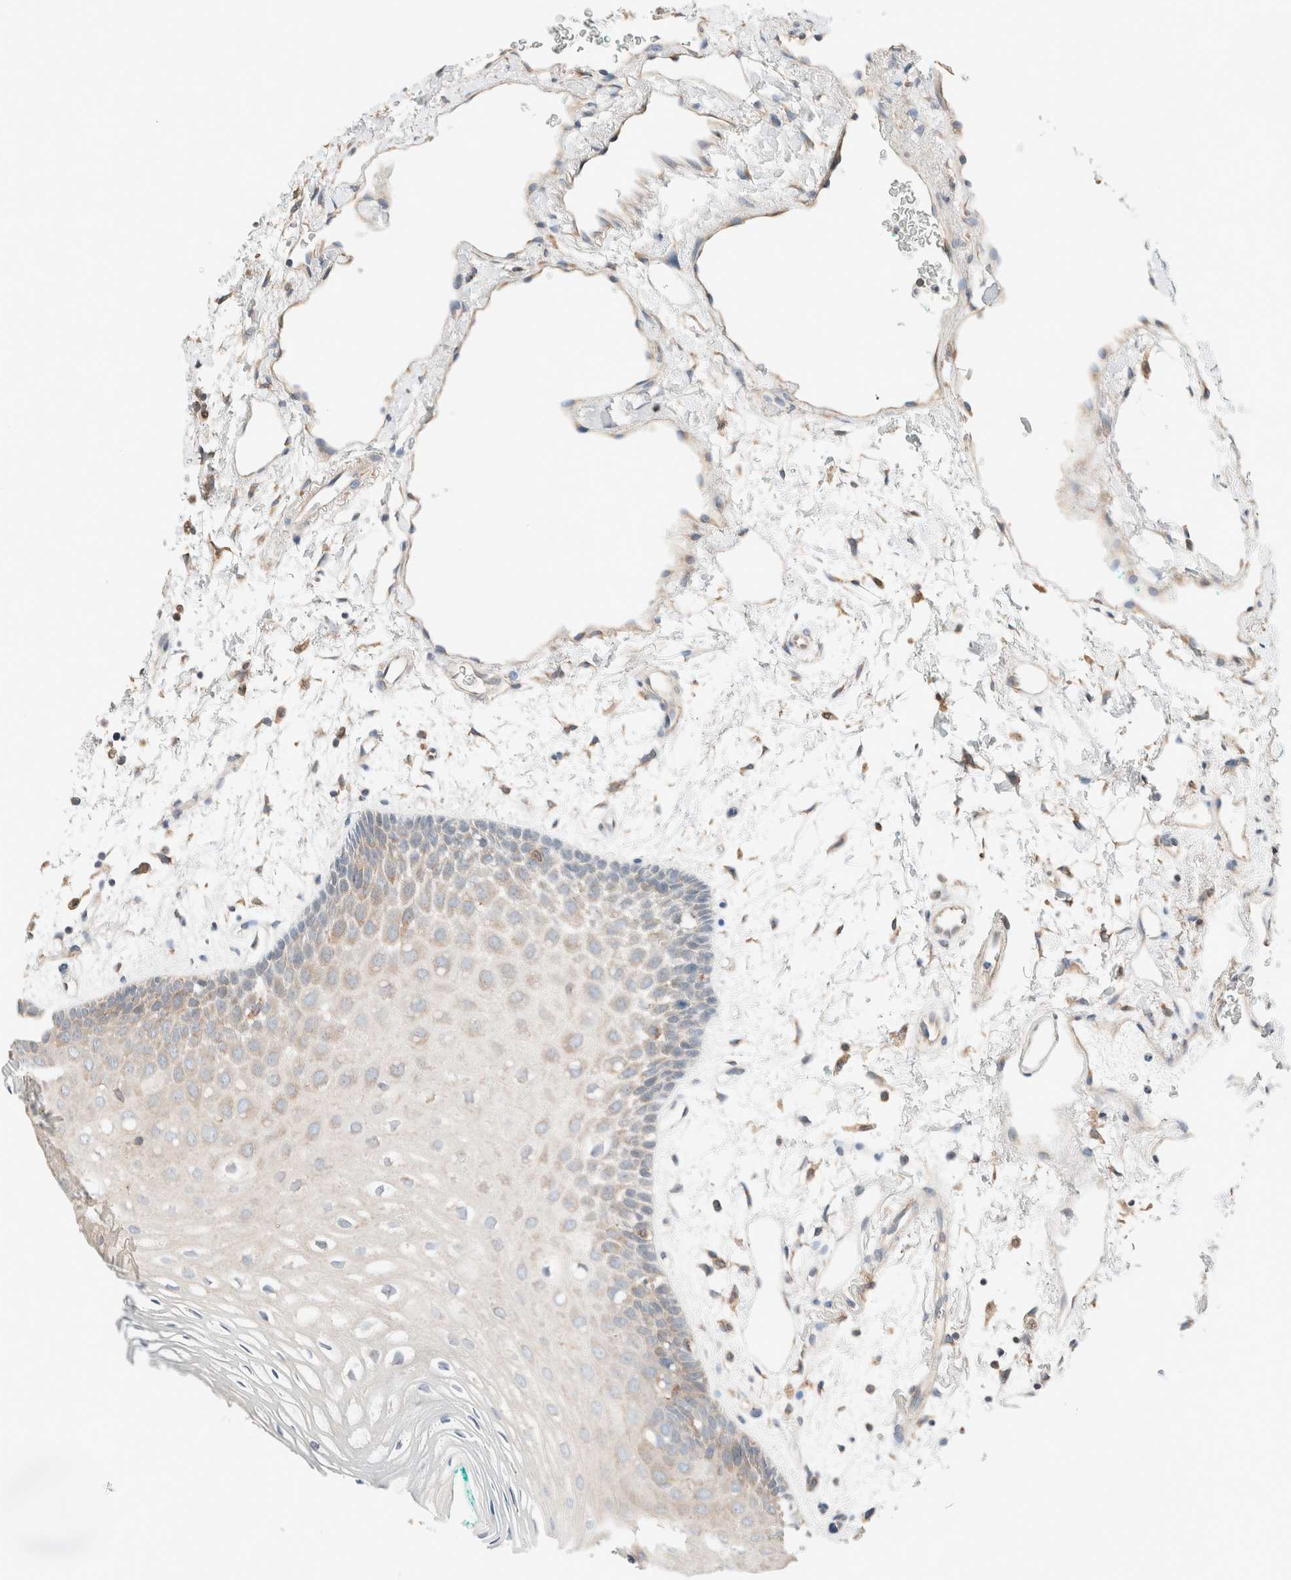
{"staining": {"intensity": "weak", "quantity": "<25%", "location": "cytoplasmic/membranous"}, "tissue": "oral mucosa", "cell_type": "Squamous epithelial cells", "image_type": "normal", "snomed": [{"axis": "morphology", "description": "Normal tissue, NOS"}, {"axis": "topography", "description": "Skeletal muscle"}, {"axis": "topography", "description": "Oral tissue"}, {"axis": "topography", "description": "Peripheral nerve tissue"}], "caption": "Micrograph shows no significant protein expression in squamous epithelial cells of normal oral mucosa. Nuclei are stained in blue.", "gene": "PCM1", "patient": {"sex": "female", "age": 84}}